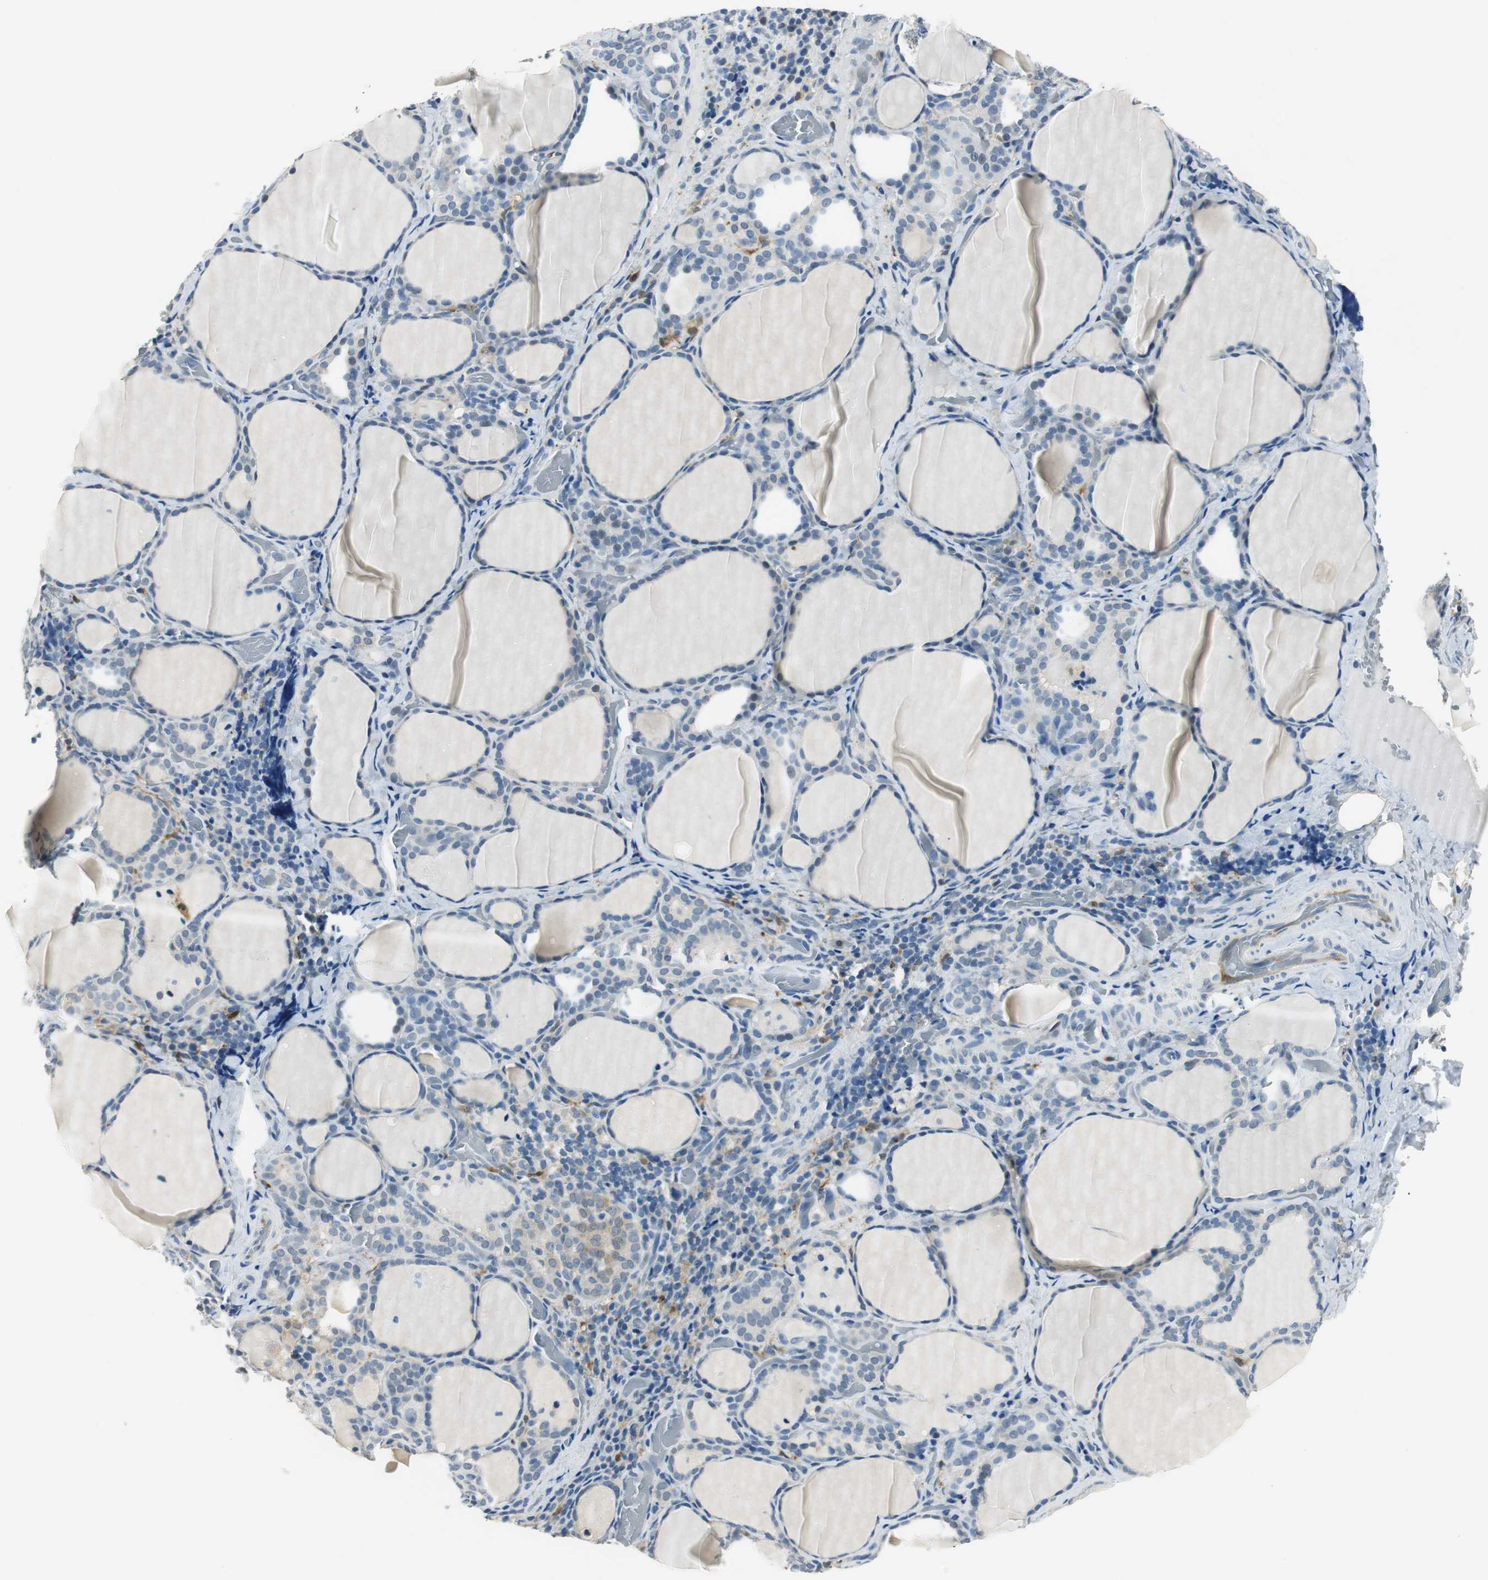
{"staining": {"intensity": "weak", "quantity": "<25%", "location": "cytoplasmic/membranous"}, "tissue": "thyroid cancer", "cell_type": "Tumor cells", "image_type": "cancer", "snomed": [{"axis": "morphology", "description": "Papillary adenocarcinoma, NOS"}, {"axis": "topography", "description": "Thyroid gland"}], "caption": "Tumor cells show no significant protein staining in thyroid cancer (papillary adenocarcinoma). (DAB (3,3'-diaminobenzidine) immunohistochemistry visualized using brightfield microscopy, high magnification).", "gene": "ME1", "patient": {"sex": "female", "age": 30}}